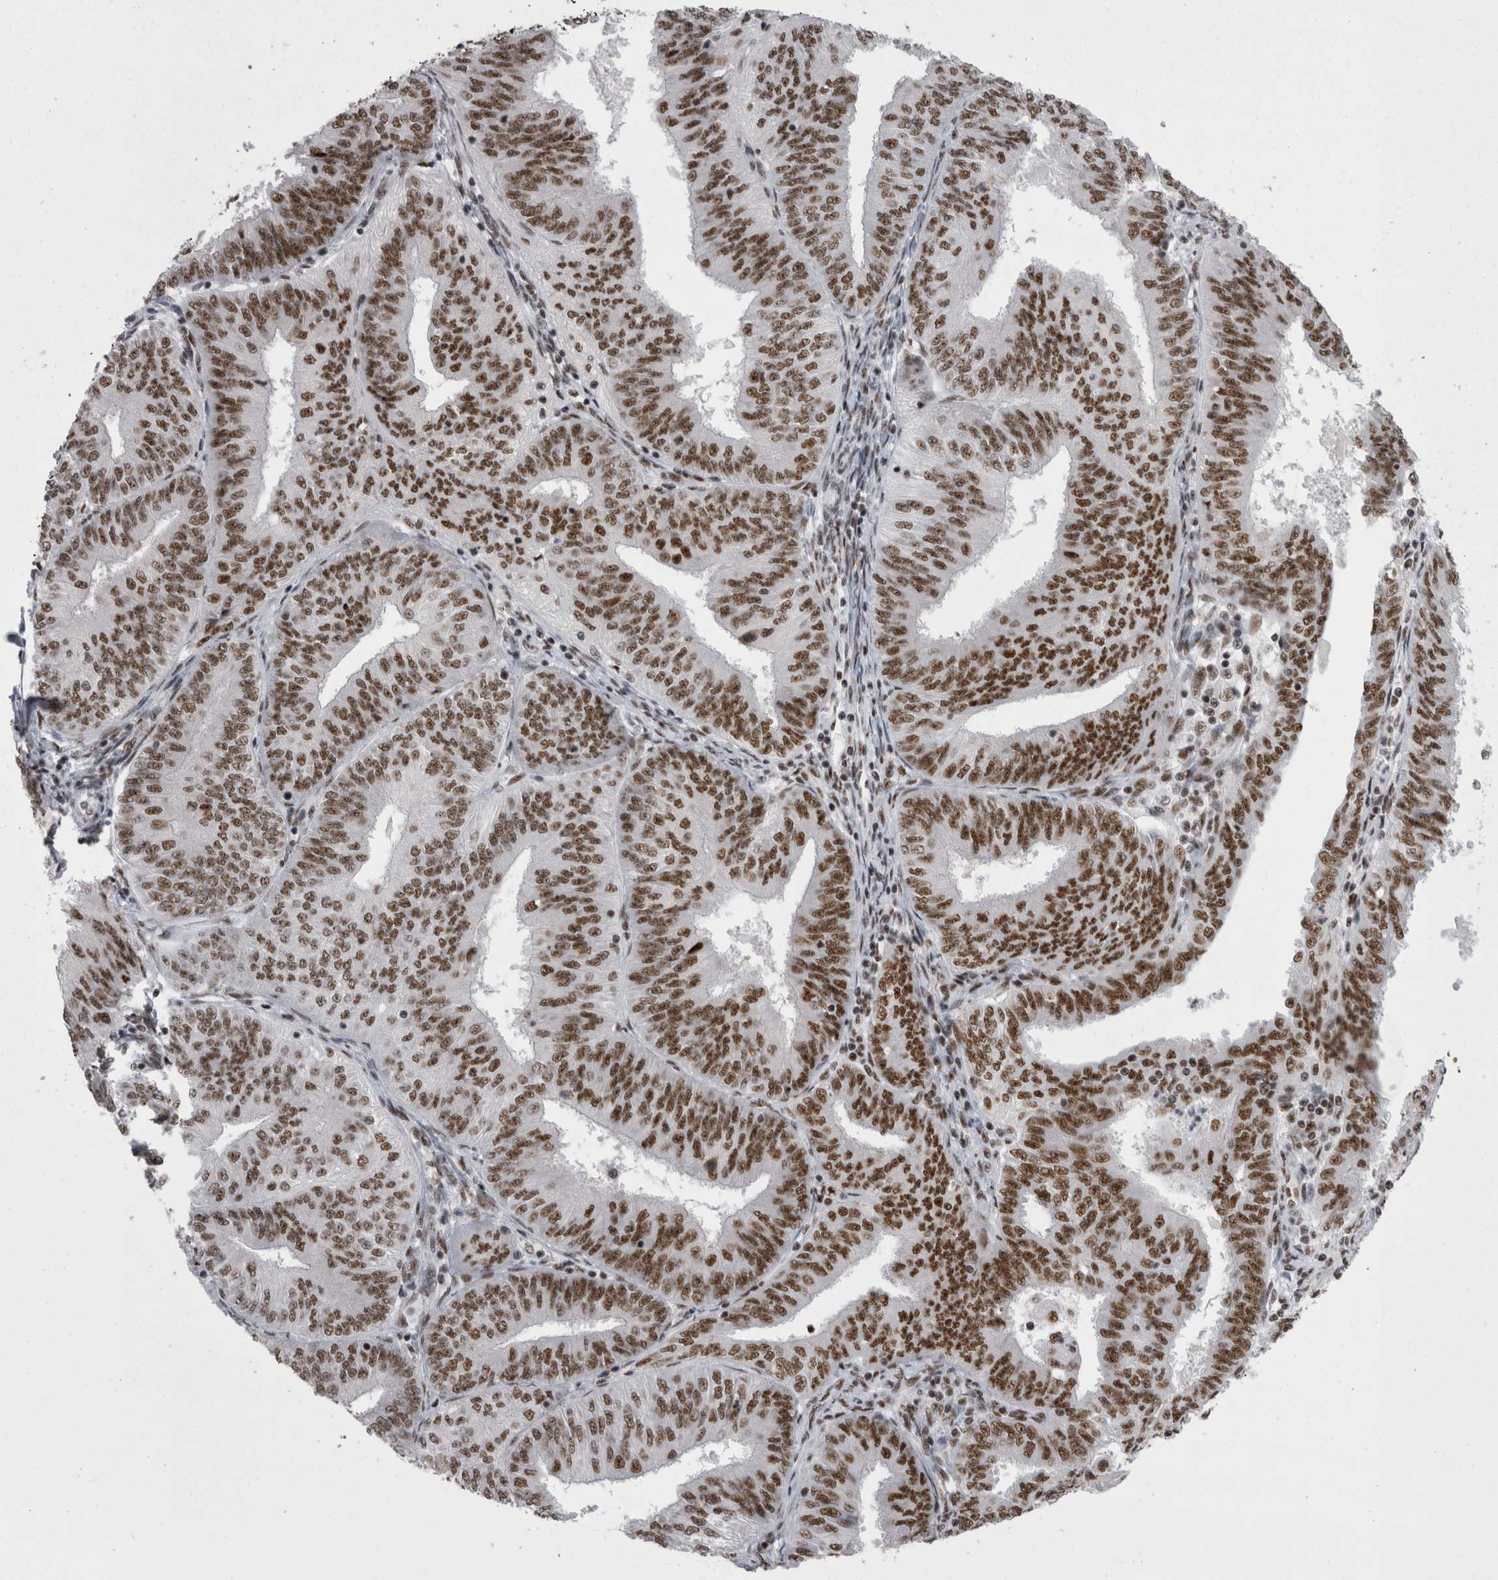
{"staining": {"intensity": "strong", "quantity": ">75%", "location": "nuclear"}, "tissue": "endometrial cancer", "cell_type": "Tumor cells", "image_type": "cancer", "snomed": [{"axis": "morphology", "description": "Adenocarcinoma, NOS"}, {"axis": "topography", "description": "Endometrium"}], "caption": "Protein analysis of adenocarcinoma (endometrial) tissue shows strong nuclear positivity in about >75% of tumor cells.", "gene": "SNRNP40", "patient": {"sex": "female", "age": 58}}